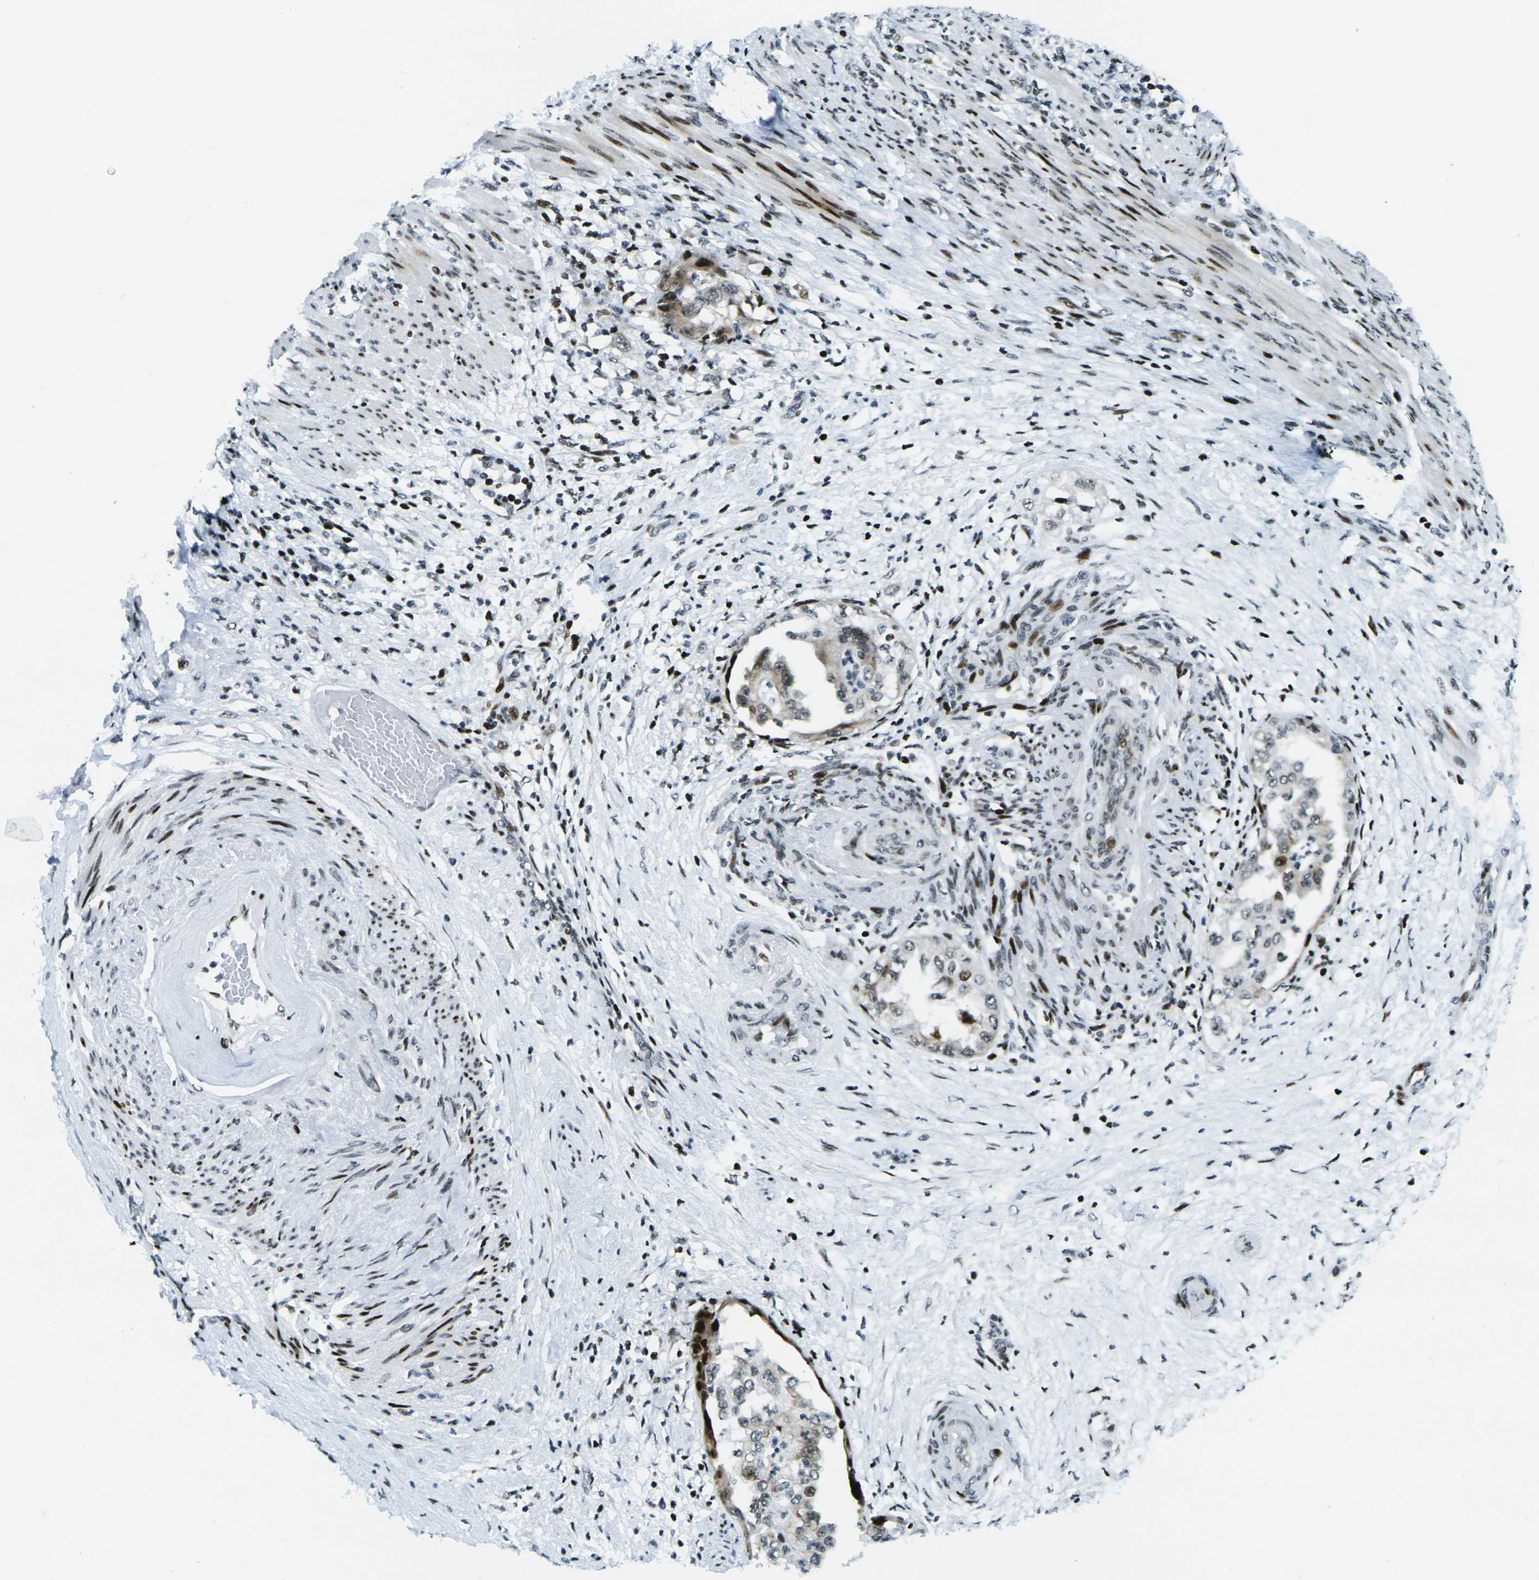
{"staining": {"intensity": "strong", "quantity": "<25%", "location": "nuclear"}, "tissue": "endometrial cancer", "cell_type": "Tumor cells", "image_type": "cancer", "snomed": [{"axis": "morphology", "description": "Adenocarcinoma, NOS"}, {"axis": "topography", "description": "Endometrium"}], "caption": "The histopathology image exhibits staining of endometrial adenocarcinoma, revealing strong nuclear protein positivity (brown color) within tumor cells. The protein is stained brown, and the nuclei are stained in blue (DAB IHC with brightfield microscopy, high magnification).", "gene": "H3-3A", "patient": {"sex": "female", "age": 85}}